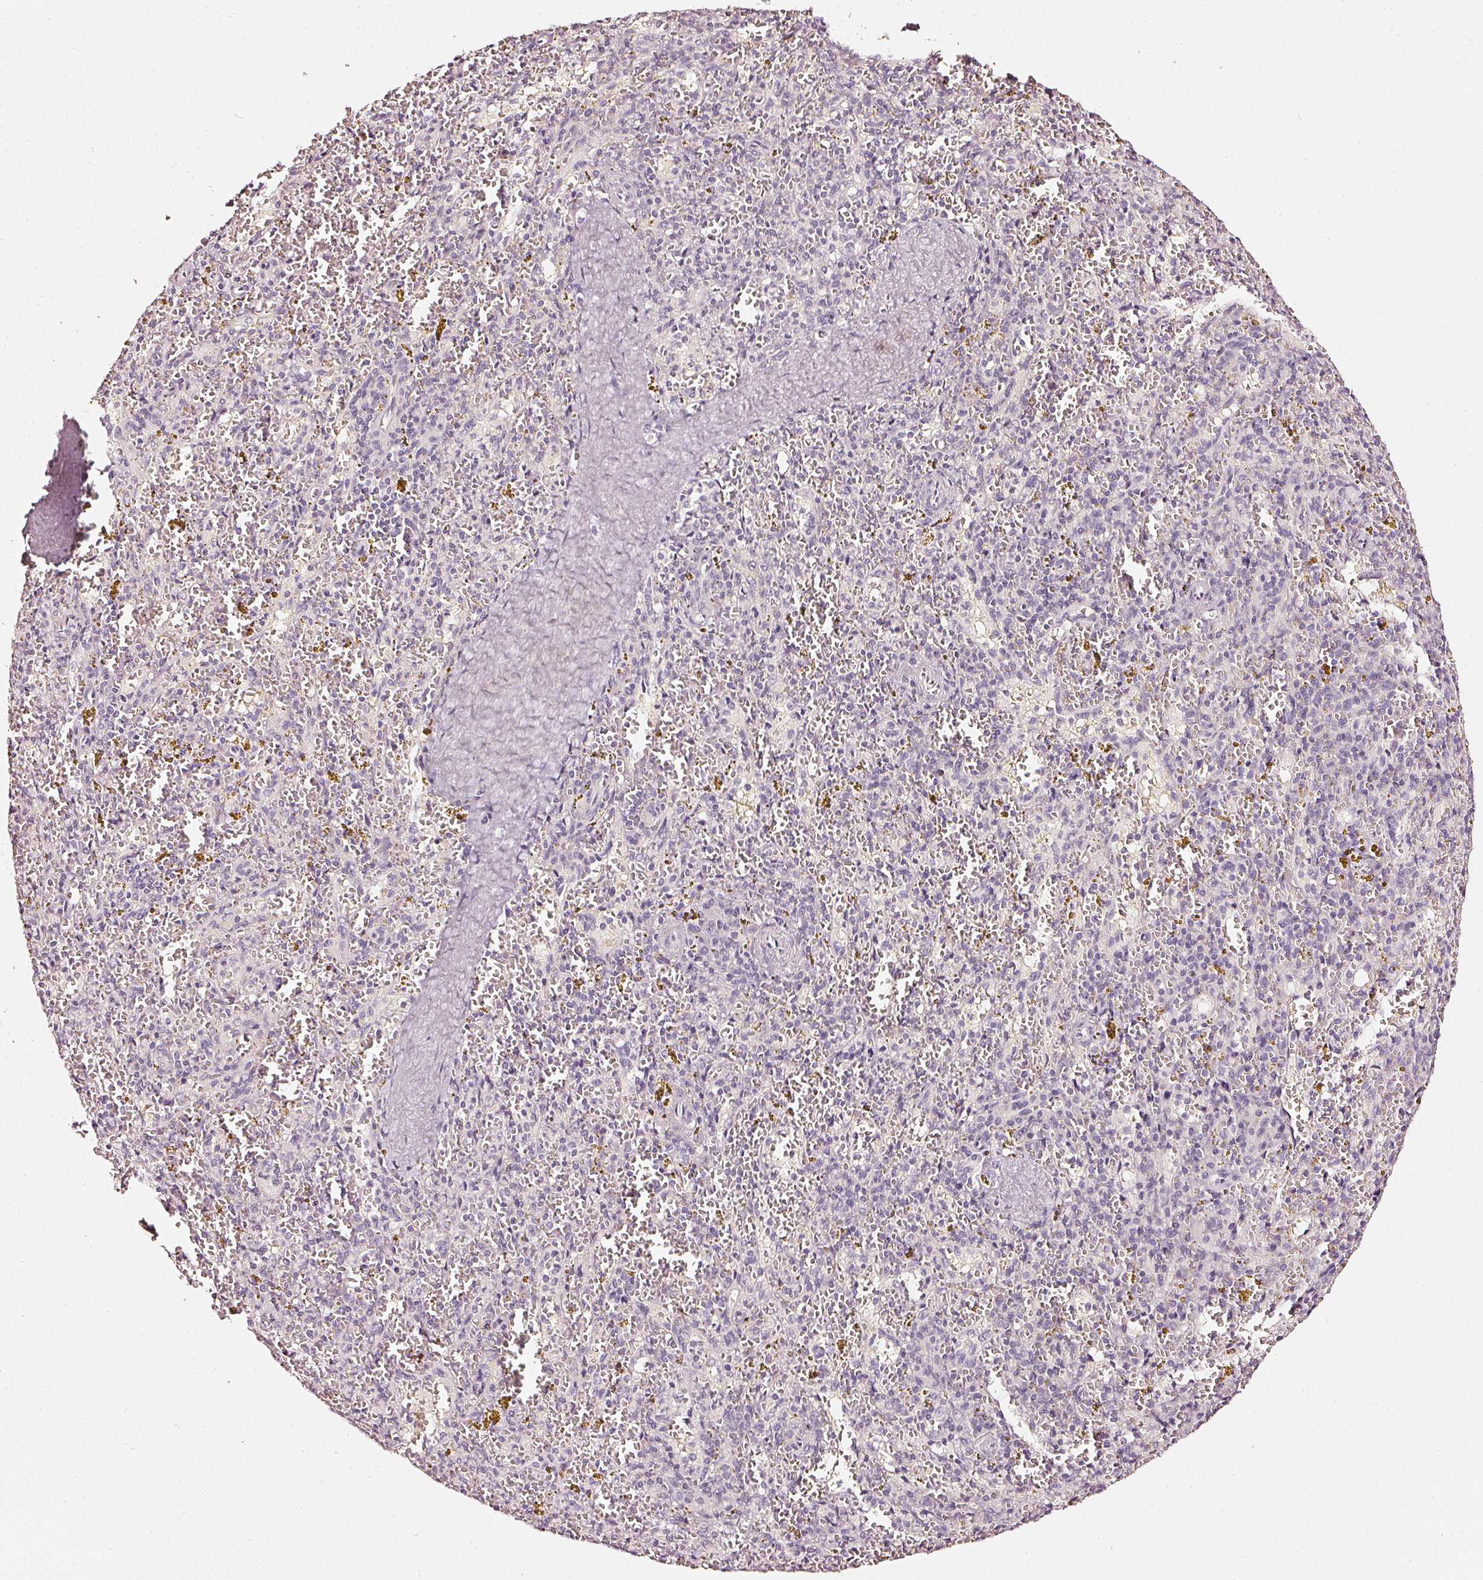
{"staining": {"intensity": "negative", "quantity": "none", "location": "none"}, "tissue": "spleen", "cell_type": "Cells in red pulp", "image_type": "normal", "snomed": [{"axis": "morphology", "description": "Normal tissue, NOS"}, {"axis": "topography", "description": "Spleen"}], "caption": "Micrograph shows no significant protein staining in cells in red pulp of benign spleen. Nuclei are stained in blue.", "gene": "CNP", "patient": {"sex": "male", "age": 57}}